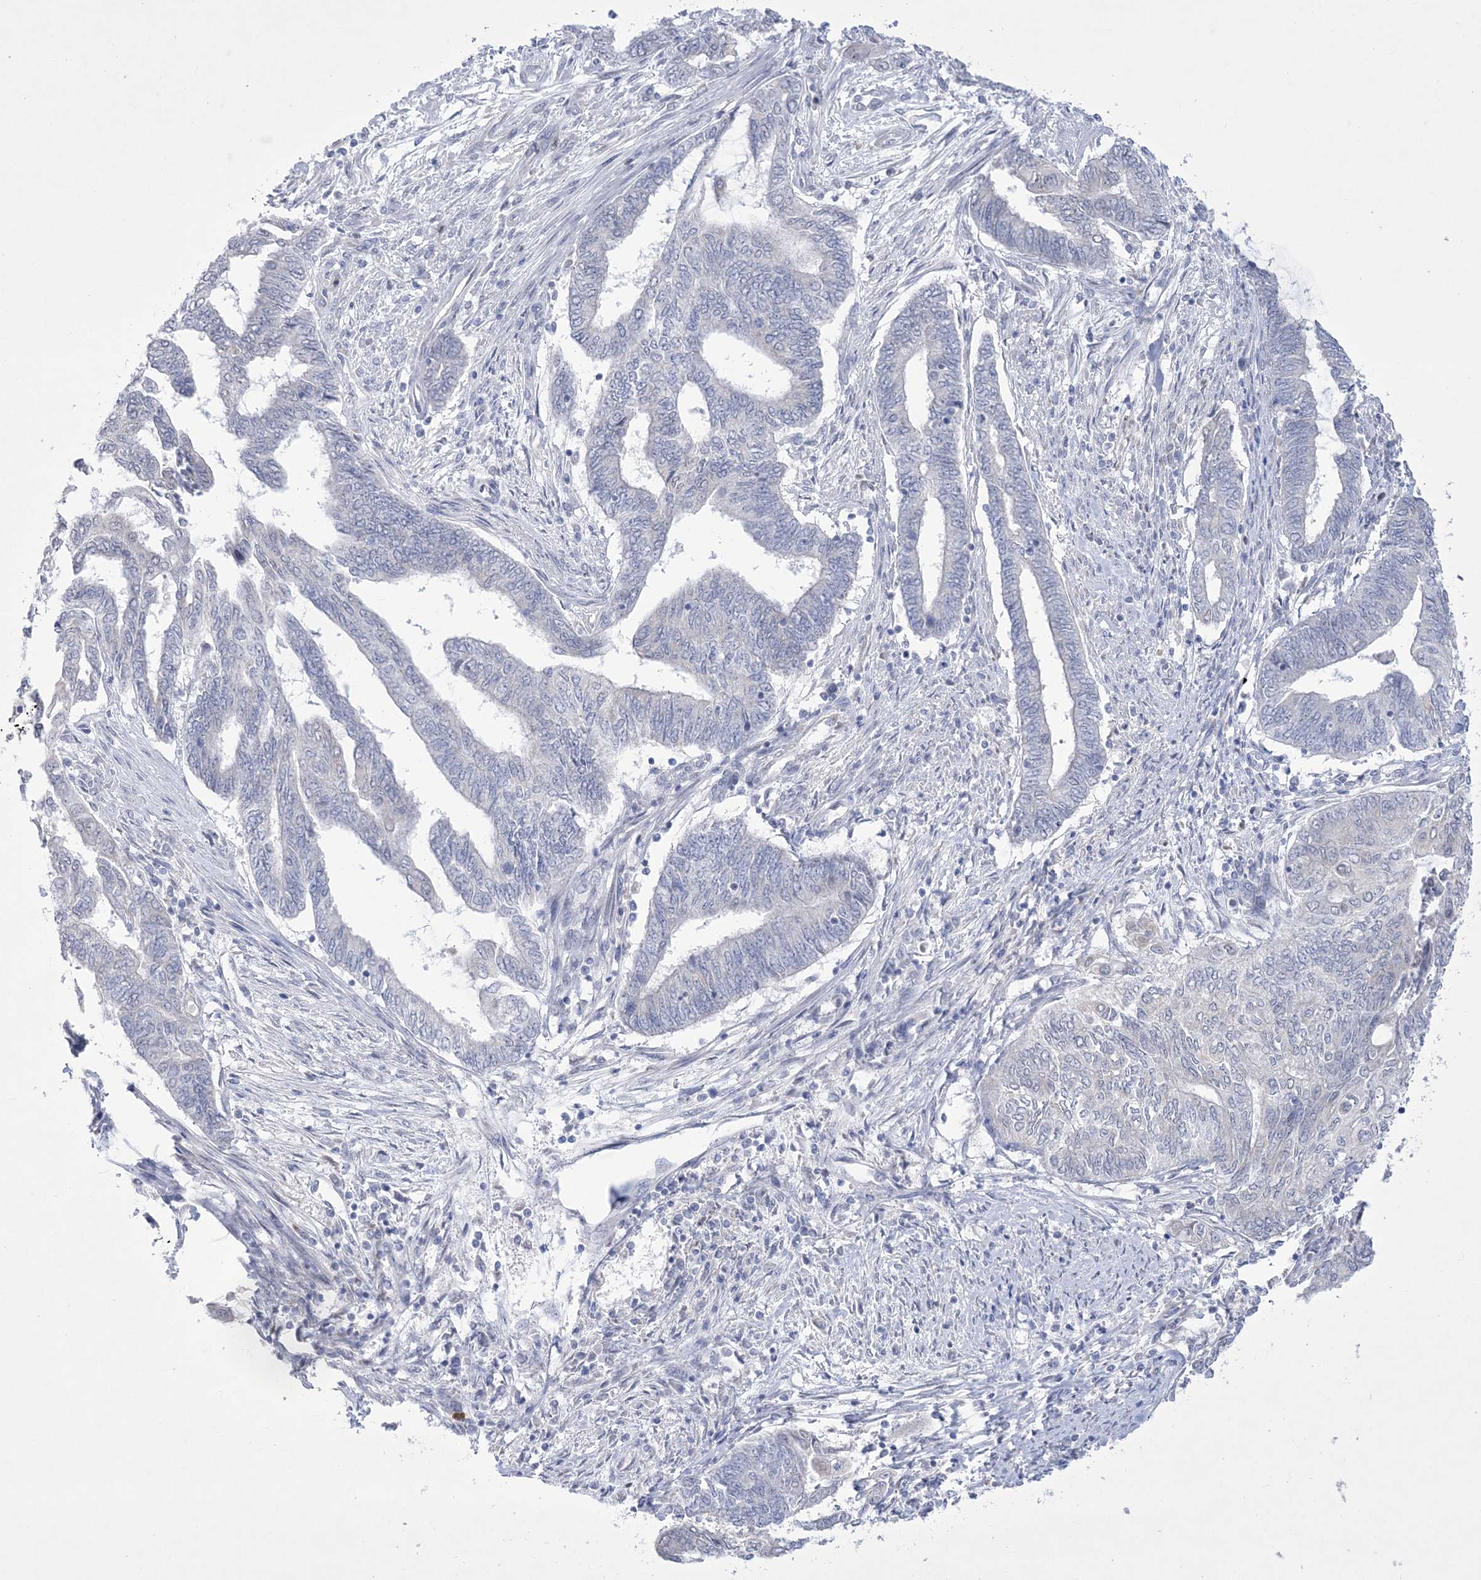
{"staining": {"intensity": "negative", "quantity": "none", "location": "none"}, "tissue": "endometrial cancer", "cell_type": "Tumor cells", "image_type": "cancer", "snomed": [{"axis": "morphology", "description": "Adenocarcinoma, NOS"}, {"axis": "topography", "description": "Uterus"}, {"axis": "topography", "description": "Endometrium"}], "caption": "Micrograph shows no significant protein staining in tumor cells of adenocarcinoma (endometrial). (Brightfield microscopy of DAB (3,3'-diaminobenzidine) IHC at high magnification).", "gene": "WDR27", "patient": {"sex": "female", "age": 70}}